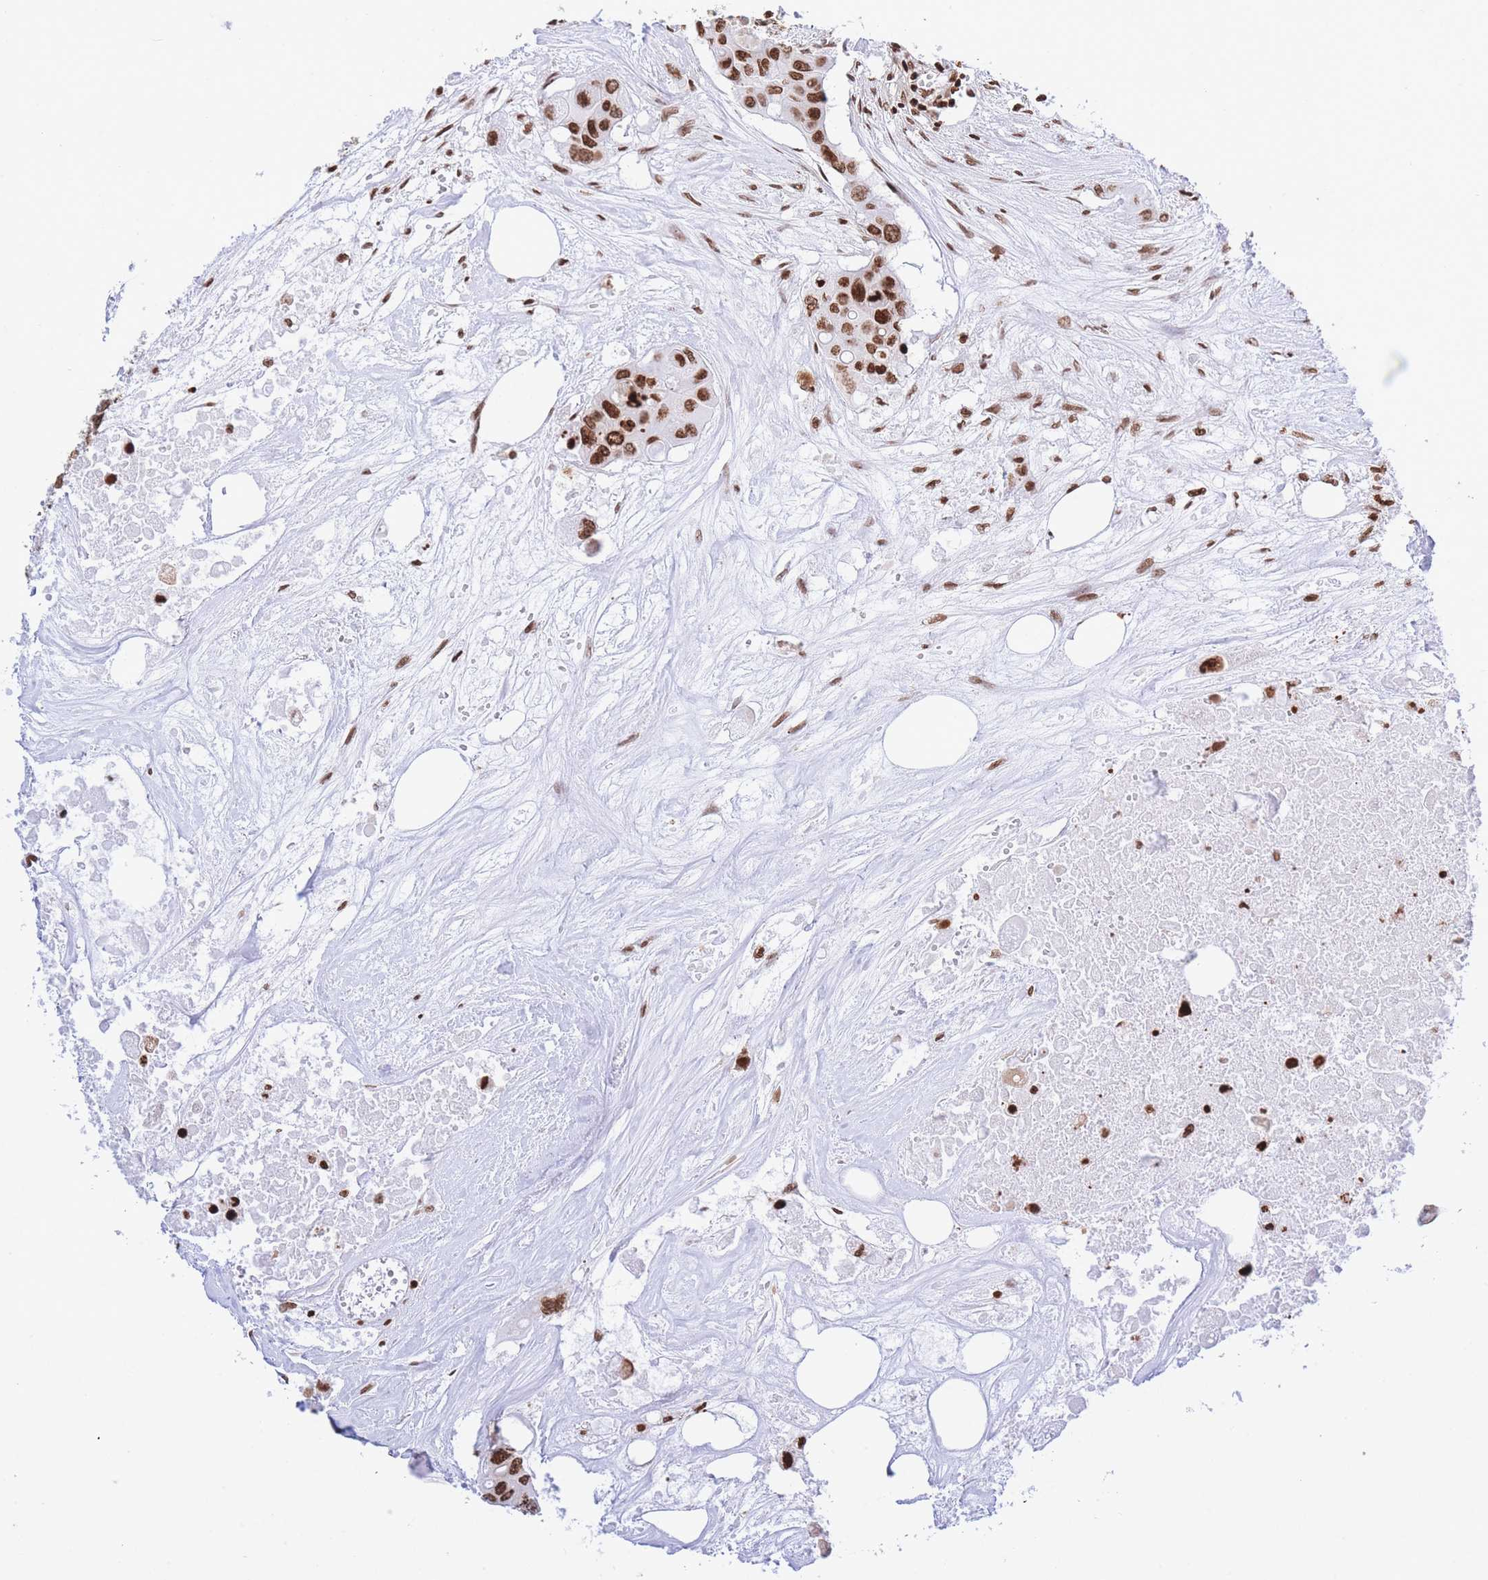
{"staining": {"intensity": "strong", "quantity": ">75%", "location": "nuclear"}, "tissue": "colorectal cancer", "cell_type": "Tumor cells", "image_type": "cancer", "snomed": [{"axis": "morphology", "description": "Adenocarcinoma, NOS"}, {"axis": "topography", "description": "Colon"}], "caption": "Tumor cells demonstrate high levels of strong nuclear expression in approximately >75% of cells in human colorectal cancer (adenocarcinoma).", "gene": "H2BC11", "patient": {"sex": "male", "age": 77}}